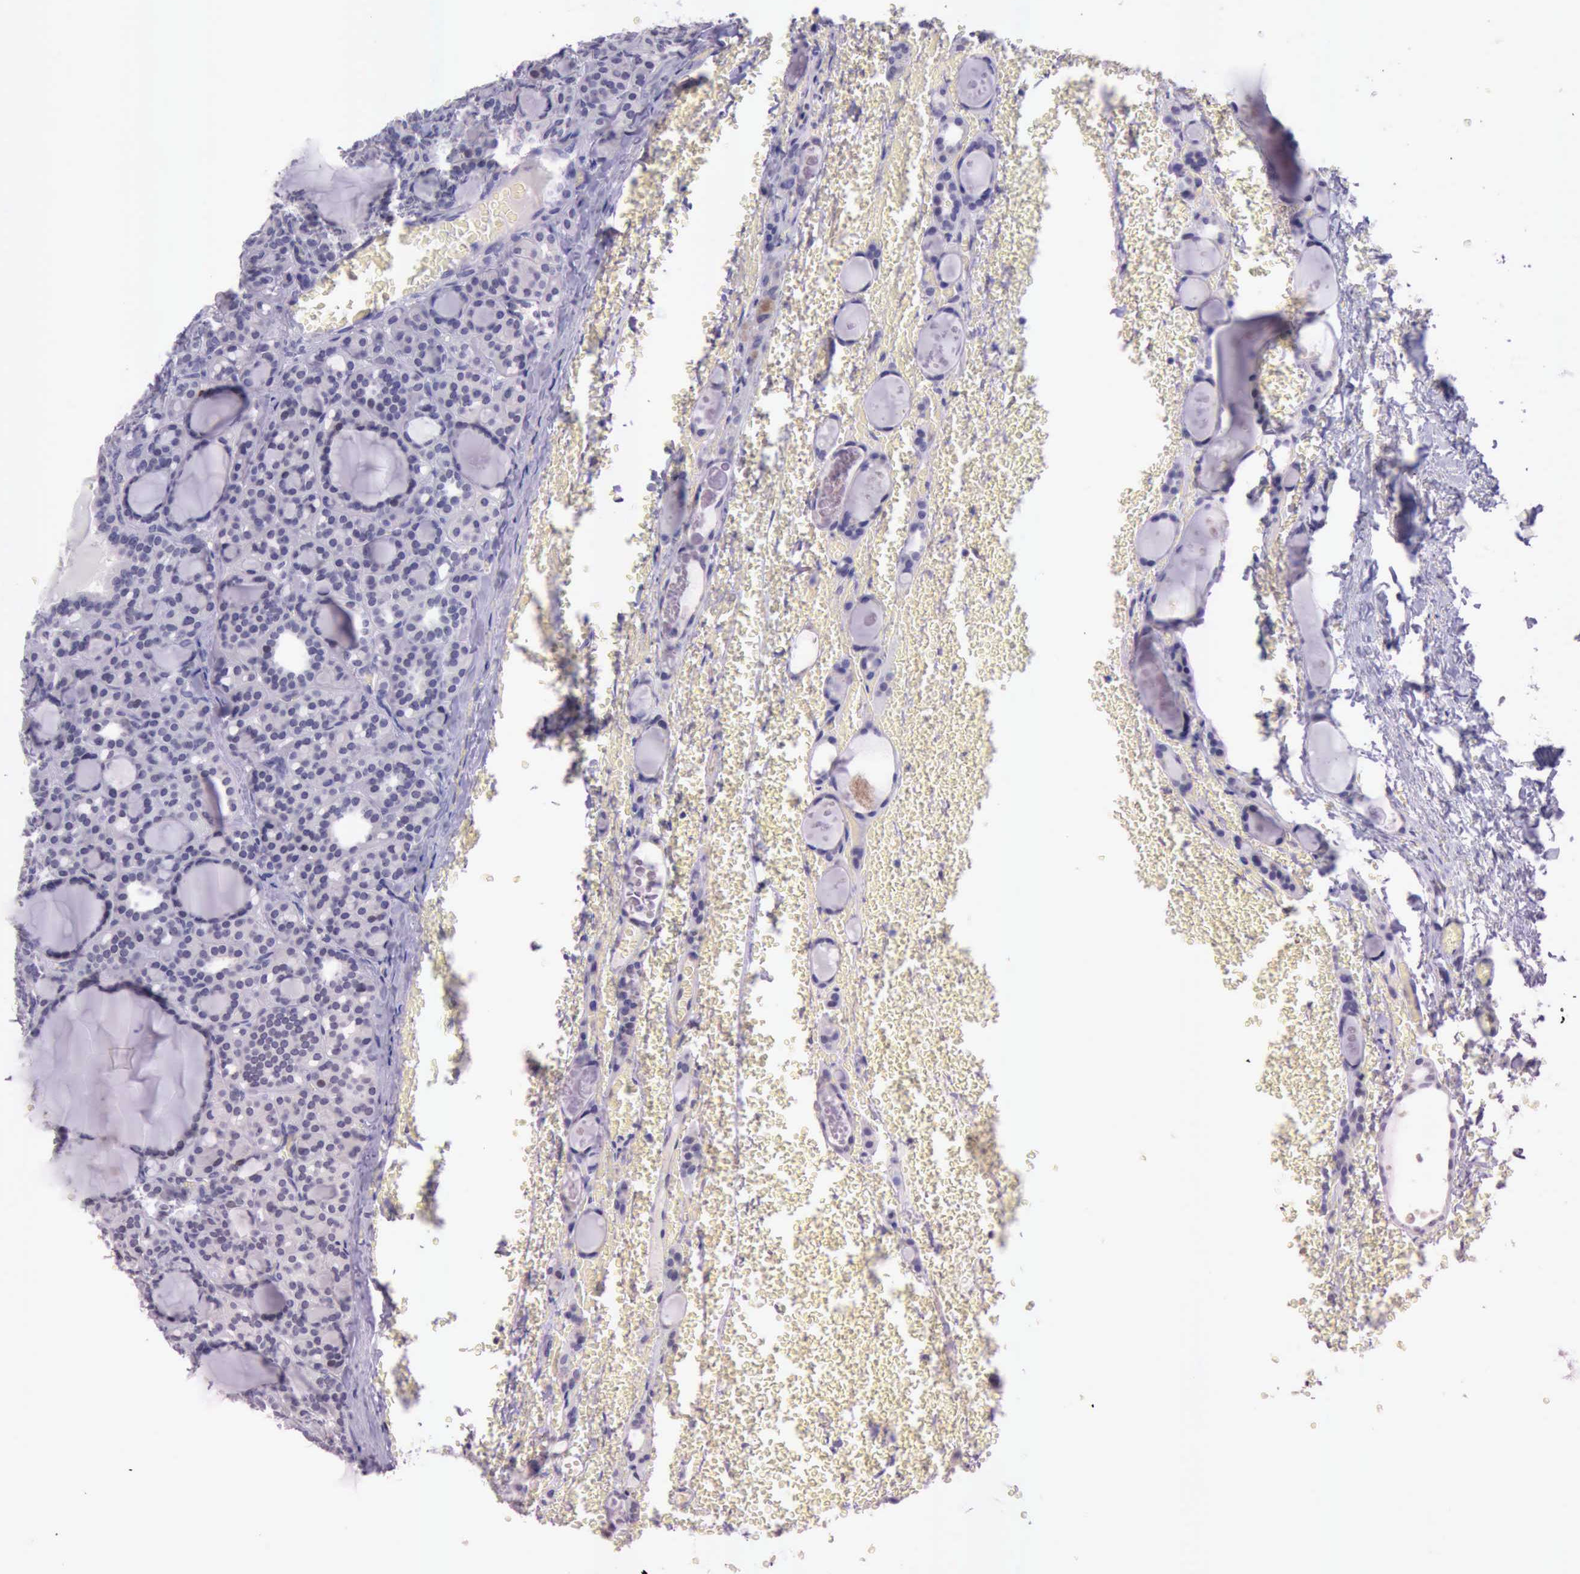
{"staining": {"intensity": "negative", "quantity": "none", "location": "none"}, "tissue": "thyroid cancer", "cell_type": "Tumor cells", "image_type": "cancer", "snomed": [{"axis": "morphology", "description": "Follicular adenoma carcinoma, NOS"}, {"axis": "topography", "description": "Thyroid gland"}], "caption": "This is a photomicrograph of immunohistochemistry staining of thyroid follicular adenoma carcinoma, which shows no positivity in tumor cells.", "gene": "PARP1", "patient": {"sex": "female", "age": 71}}